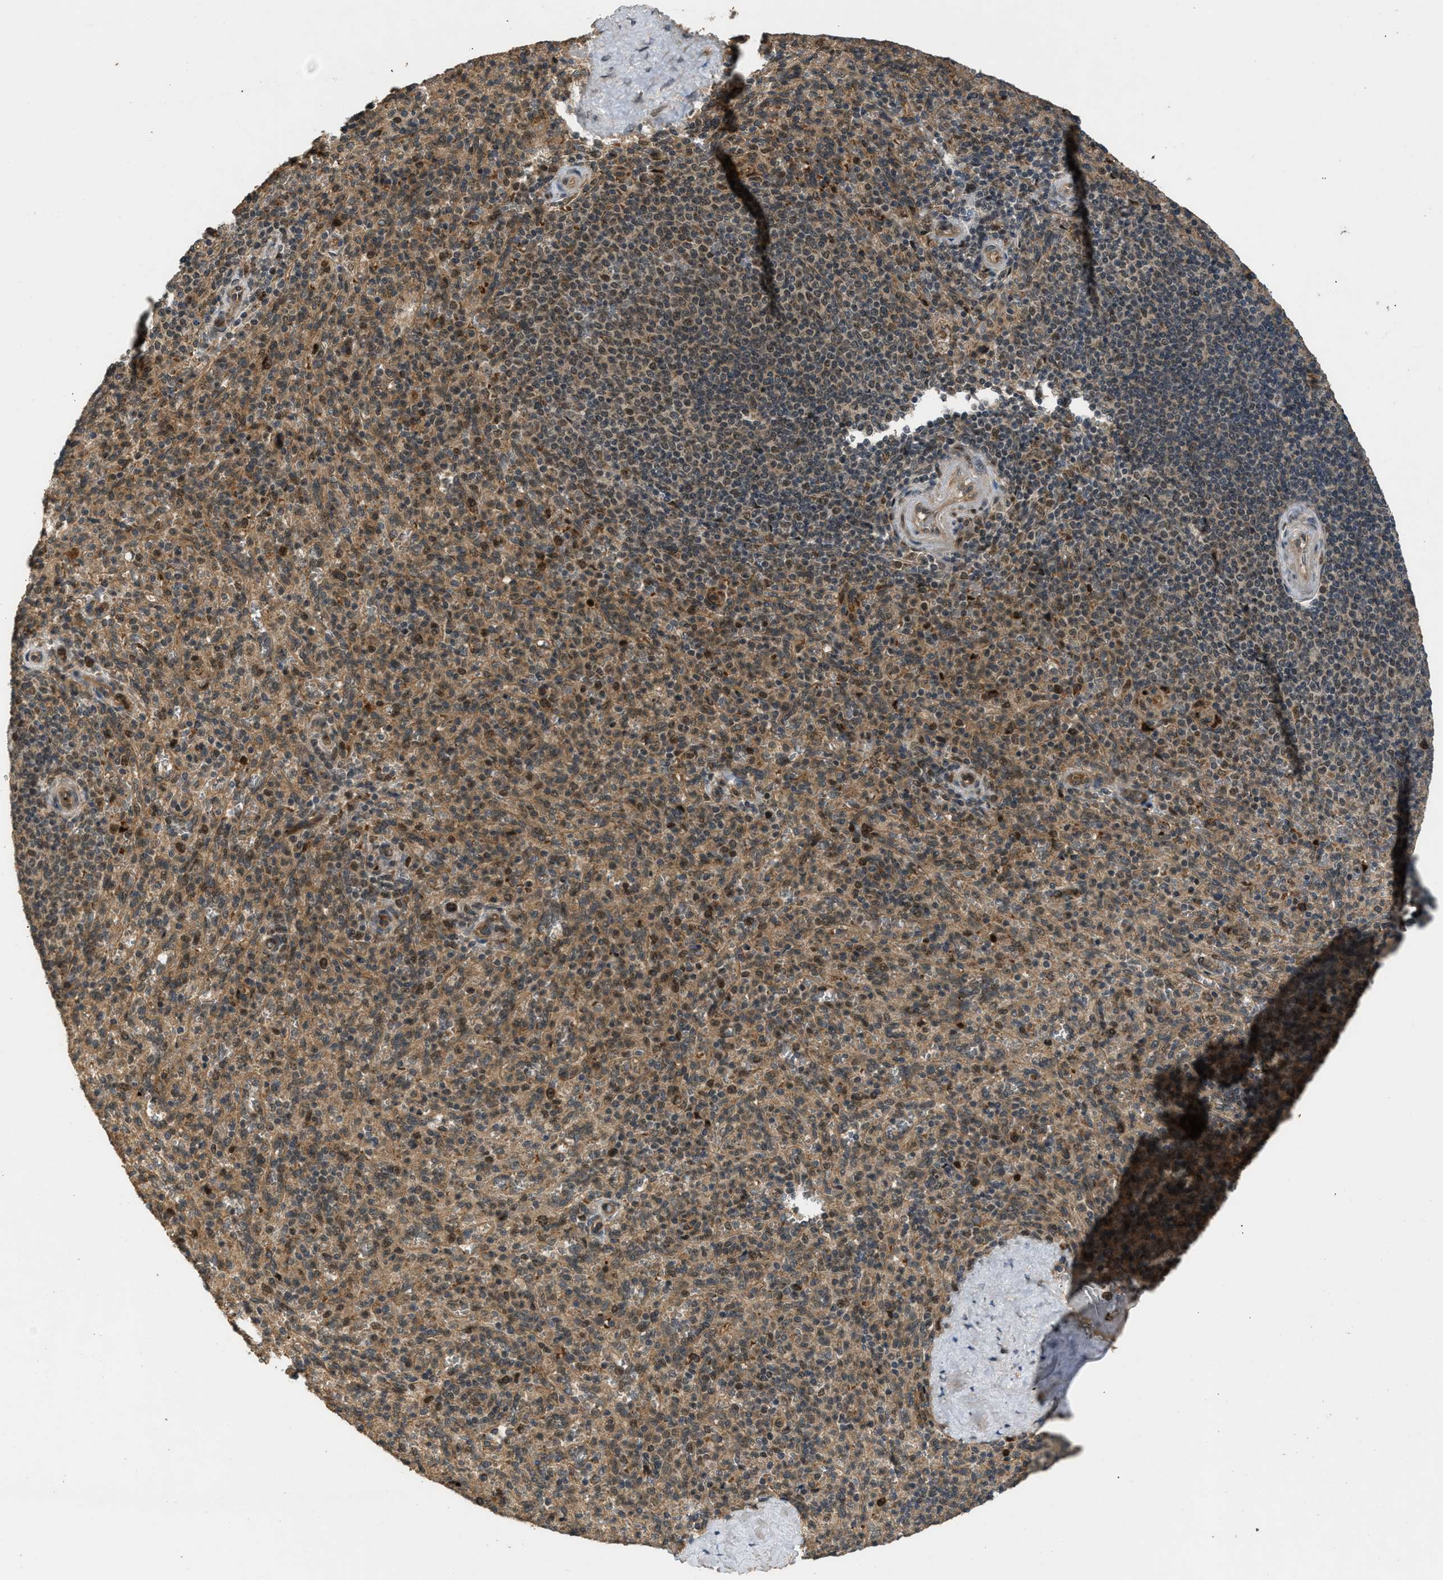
{"staining": {"intensity": "moderate", "quantity": ">75%", "location": "cytoplasmic/membranous,nuclear"}, "tissue": "spleen", "cell_type": "Cells in red pulp", "image_type": "normal", "snomed": [{"axis": "morphology", "description": "Normal tissue, NOS"}, {"axis": "topography", "description": "Spleen"}], "caption": "High-magnification brightfield microscopy of benign spleen stained with DAB (brown) and counterstained with hematoxylin (blue). cells in red pulp exhibit moderate cytoplasmic/membranous,nuclear positivity is present in about>75% of cells. (brown staining indicates protein expression, while blue staining denotes nuclei).", "gene": "GET1", "patient": {"sex": "male", "age": 36}}